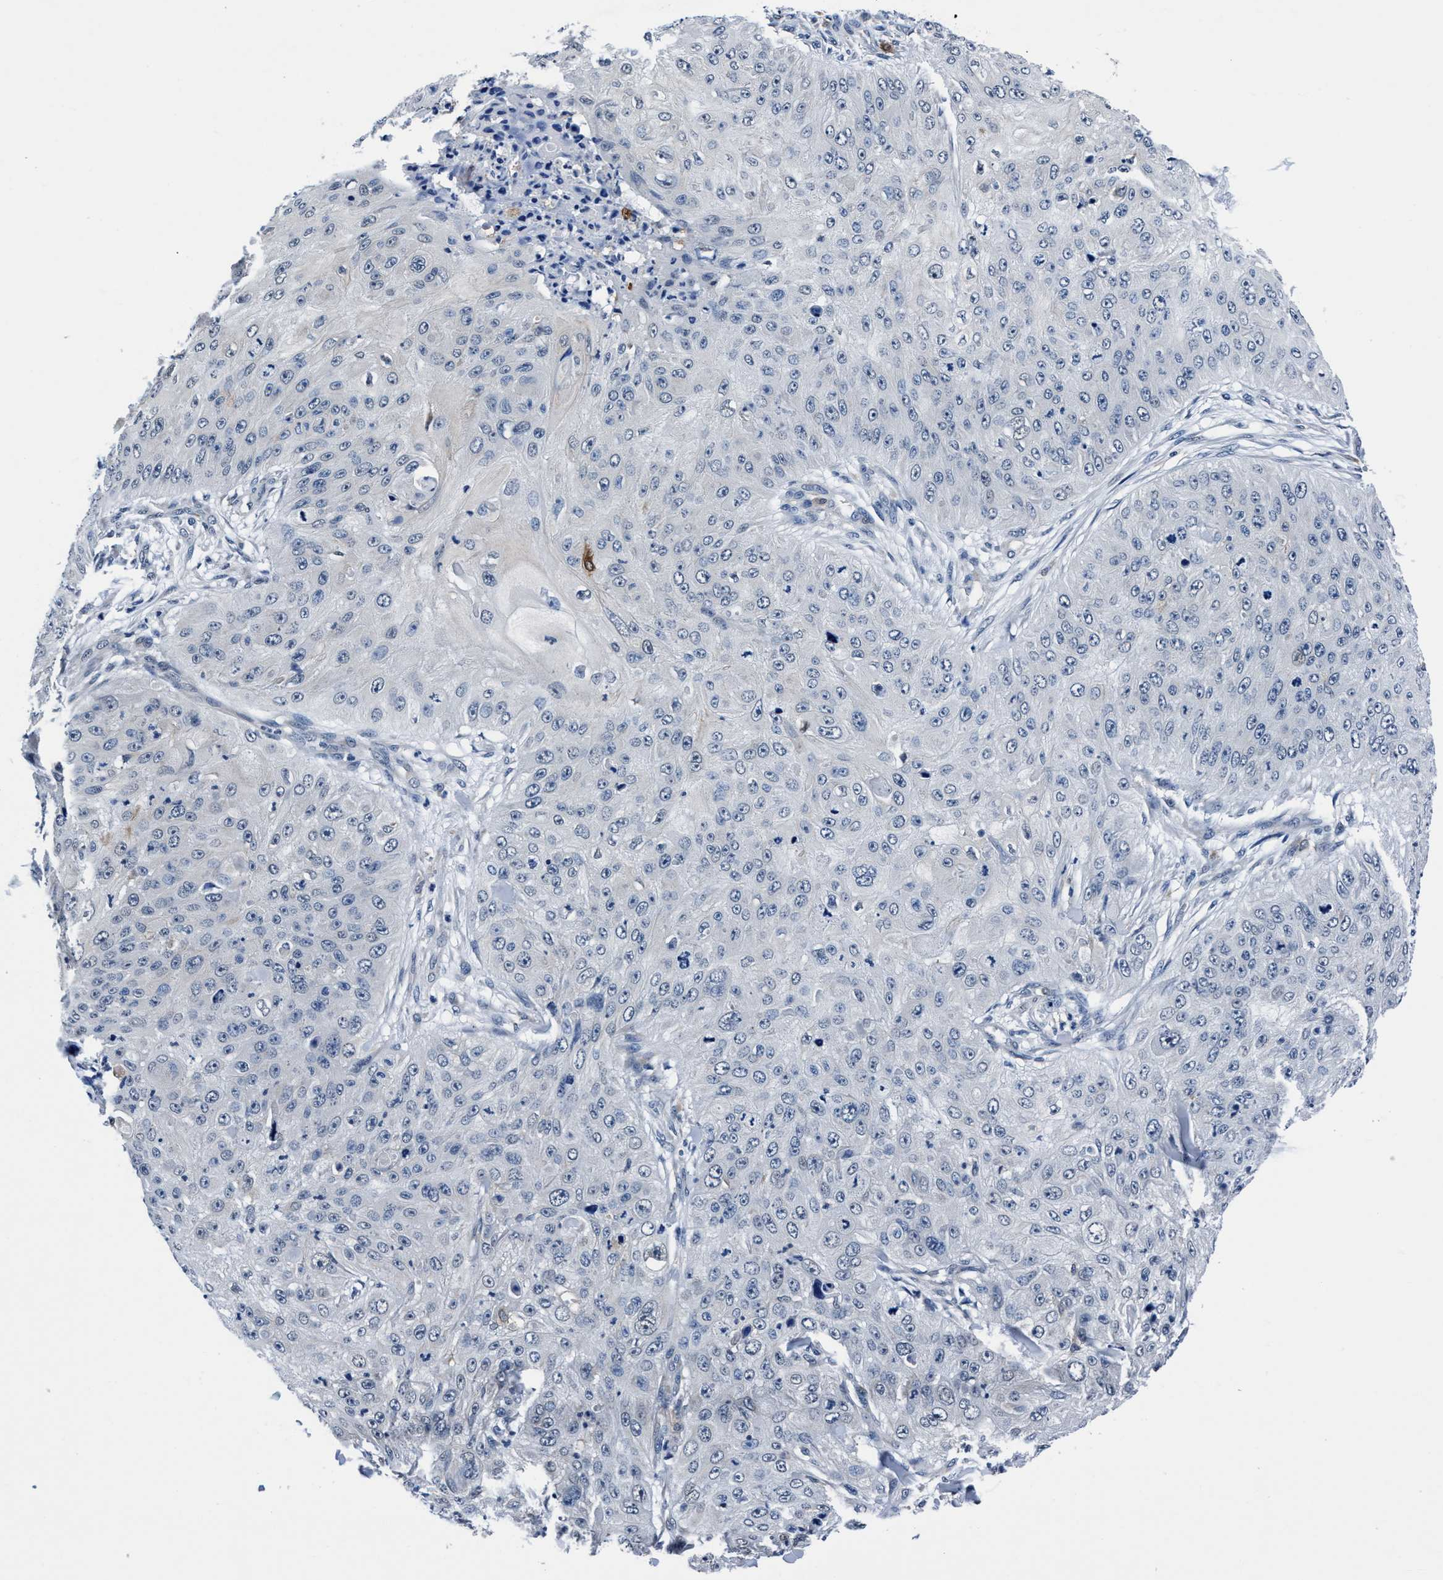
{"staining": {"intensity": "negative", "quantity": "none", "location": "none"}, "tissue": "skin cancer", "cell_type": "Tumor cells", "image_type": "cancer", "snomed": [{"axis": "morphology", "description": "Squamous cell carcinoma, NOS"}, {"axis": "topography", "description": "Skin"}], "caption": "Skin squamous cell carcinoma was stained to show a protein in brown. There is no significant staining in tumor cells.", "gene": "TMEM94", "patient": {"sex": "female", "age": 80}}